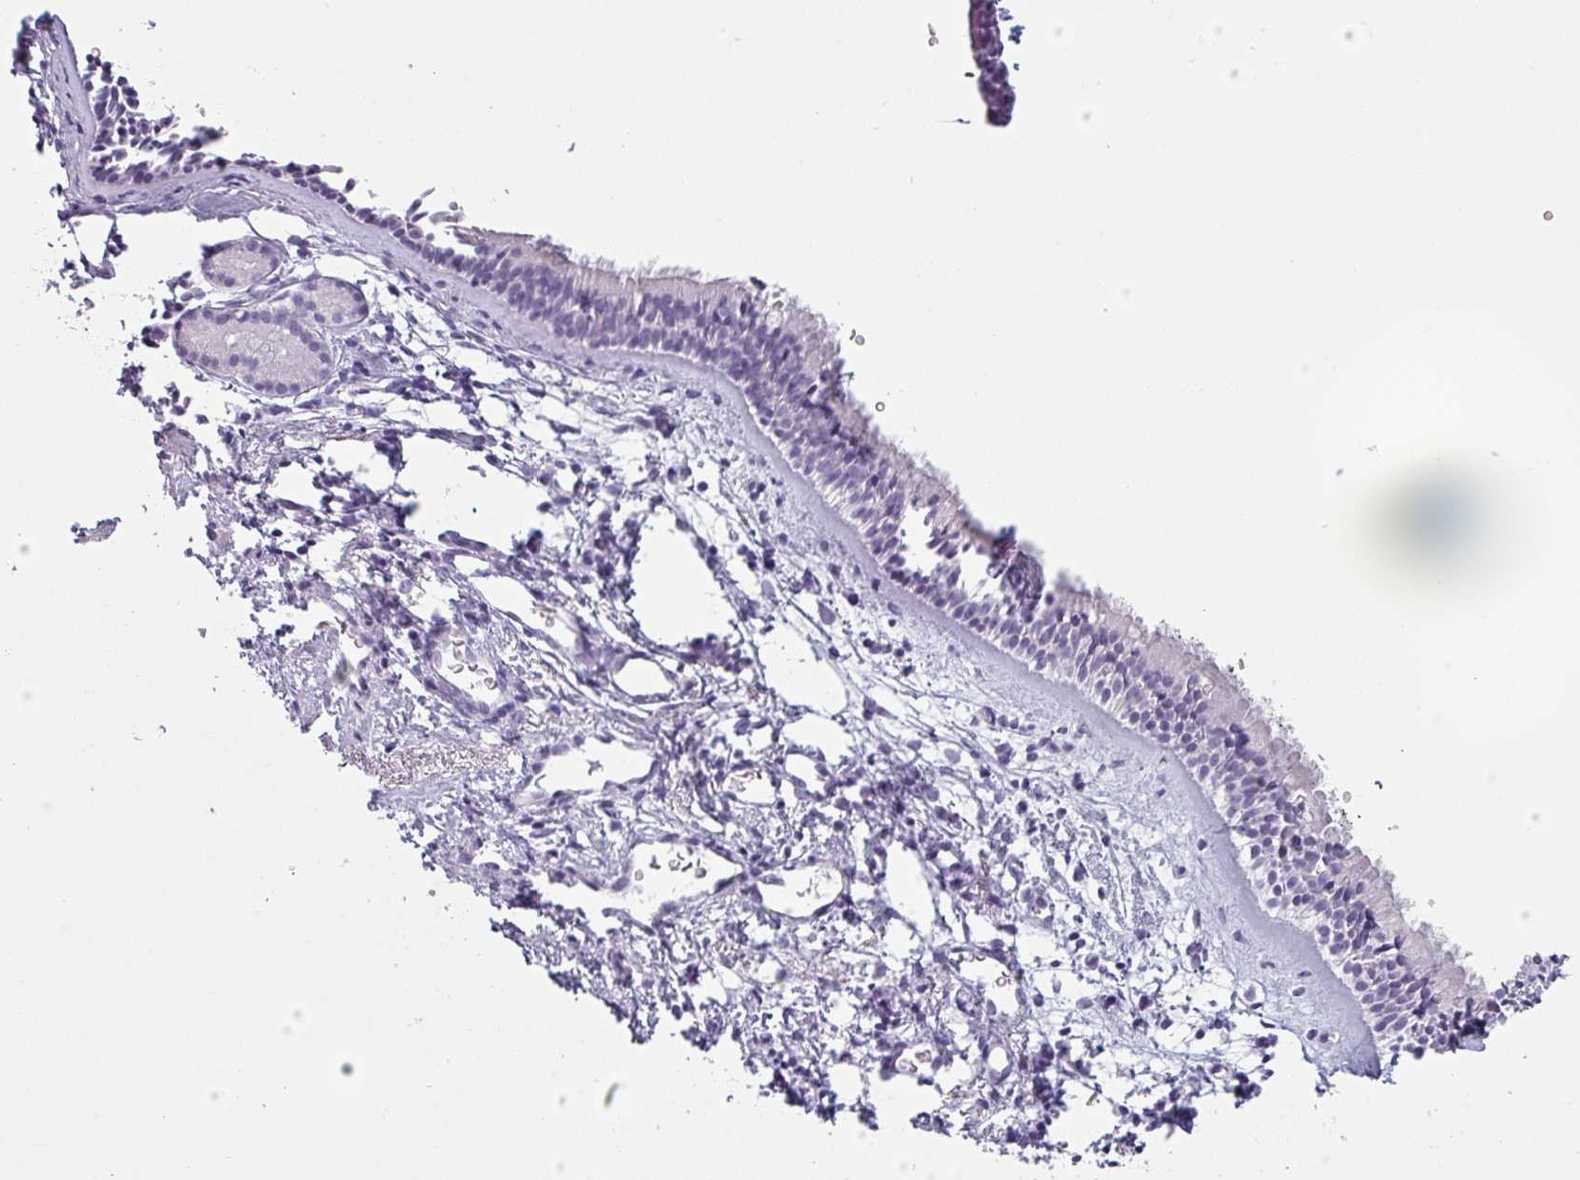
{"staining": {"intensity": "negative", "quantity": "none", "location": "none"}, "tissue": "nasopharynx", "cell_type": "Respiratory epithelial cells", "image_type": "normal", "snomed": [{"axis": "morphology", "description": "Normal tissue, NOS"}, {"axis": "topography", "description": "Nasopharynx"}], "caption": "Respiratory epithelial cells show no significant protein staining in normal nasopharynx. The staining was performed using DAB to visualize the protein expression in brown, while the nuclei were stained in blue with hematoxylin (Magnification: 20x).", "gene": "SFTPA1", "patient": {"sex": "male", "age": 82}}